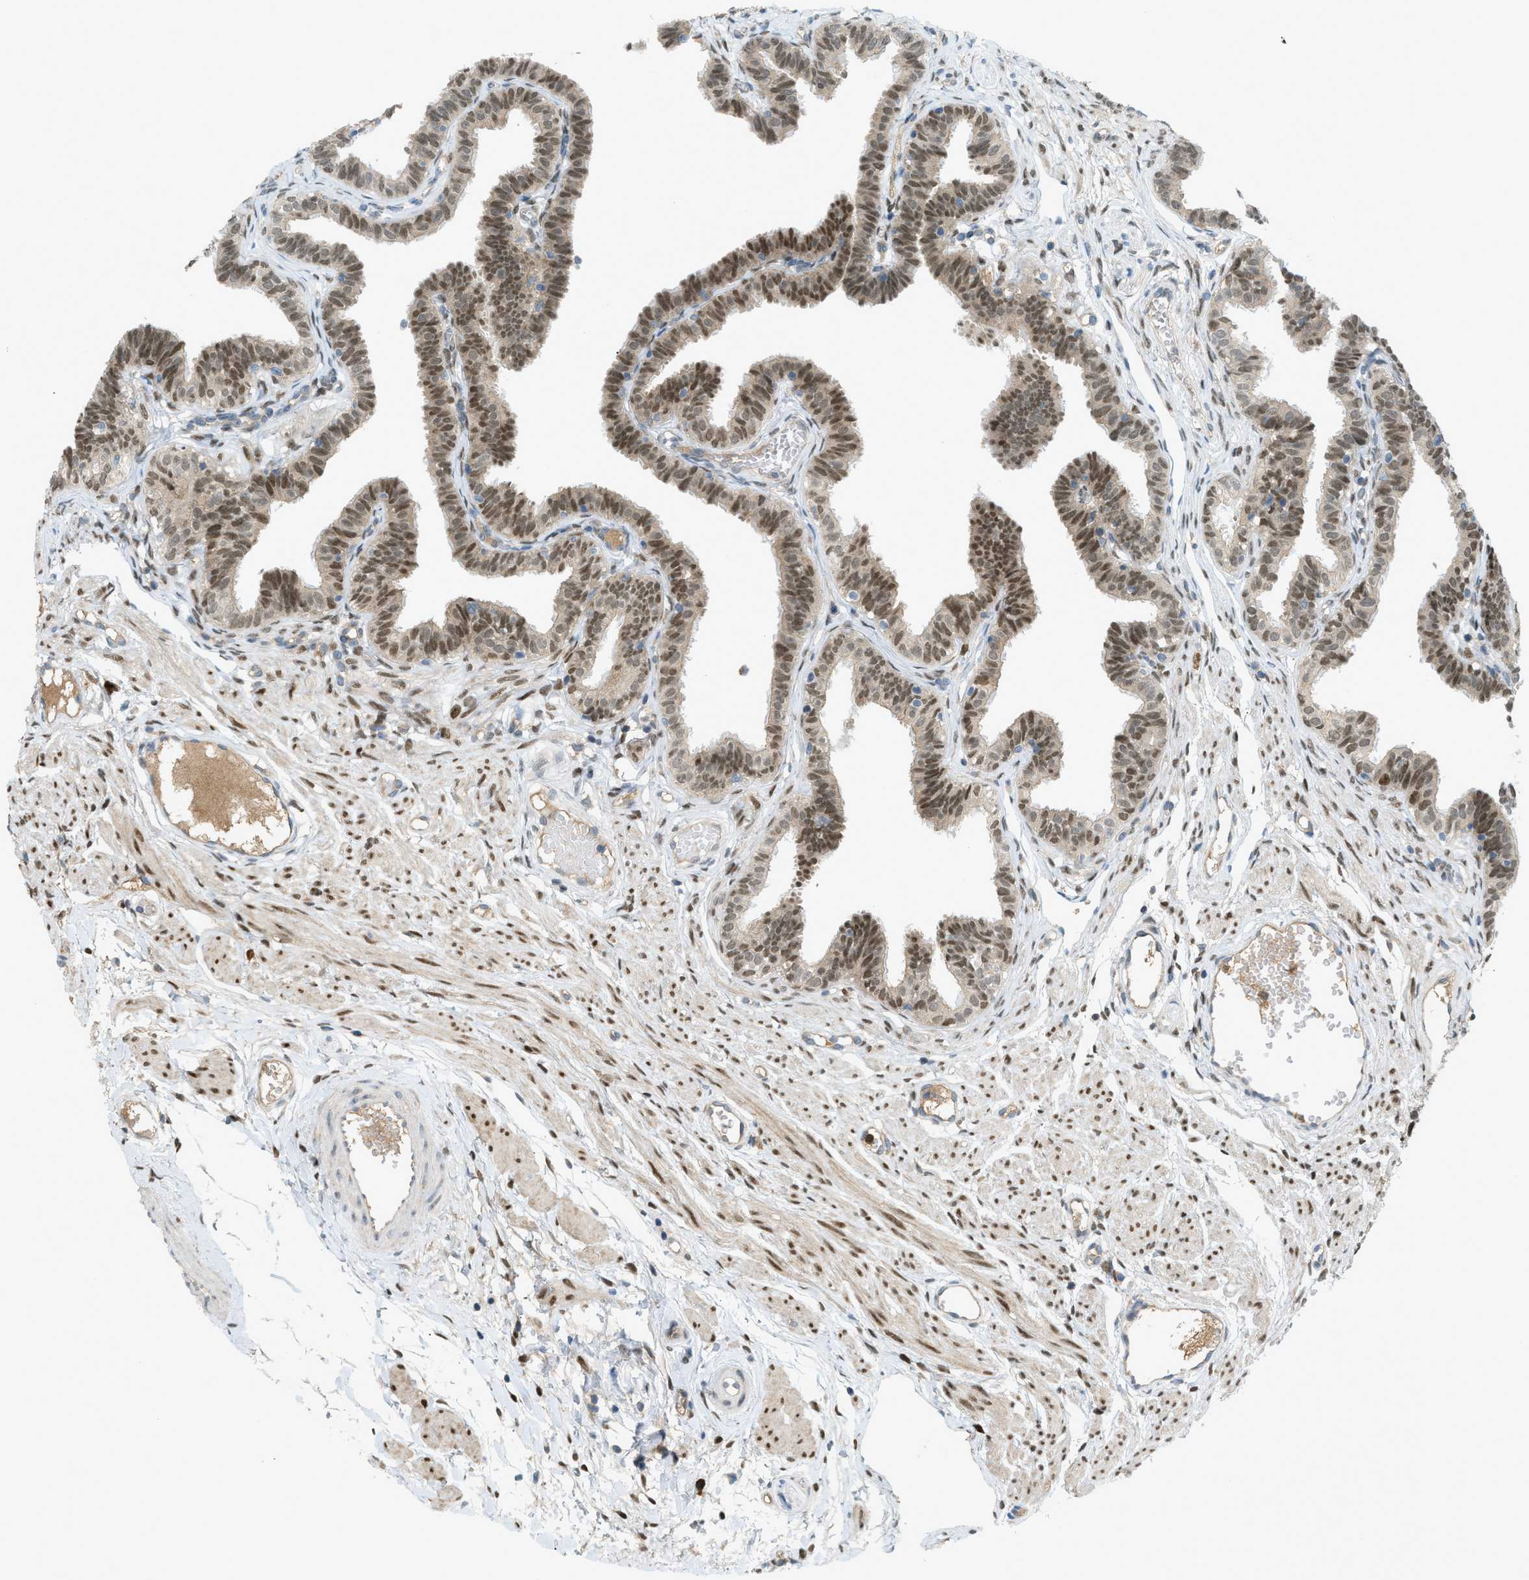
{"staining": {"intensity": "moderate", "quantity": ">75%", "location": "cytoplasmic/membranous,nuclear"}, "tissue": "fallopian tube", "cell_type": "Glandular cells", "image_type": "normal", "snomed": [{"axis": "morphology", "description": "Normal tissue, NOS"}, {"axis": "topography", "description": "Fallopian tube"}, {"axis": "topography", "description": "Ovary"}], "caption": "A medium amount of moderate cytoplasmic/membranous,nuclear staining is appreciated in approximately >75% of glandular cells in unremarkable fallopian tube.", "gene": "DYRK1A", "patient": {"sex": "female", "age": 23}}